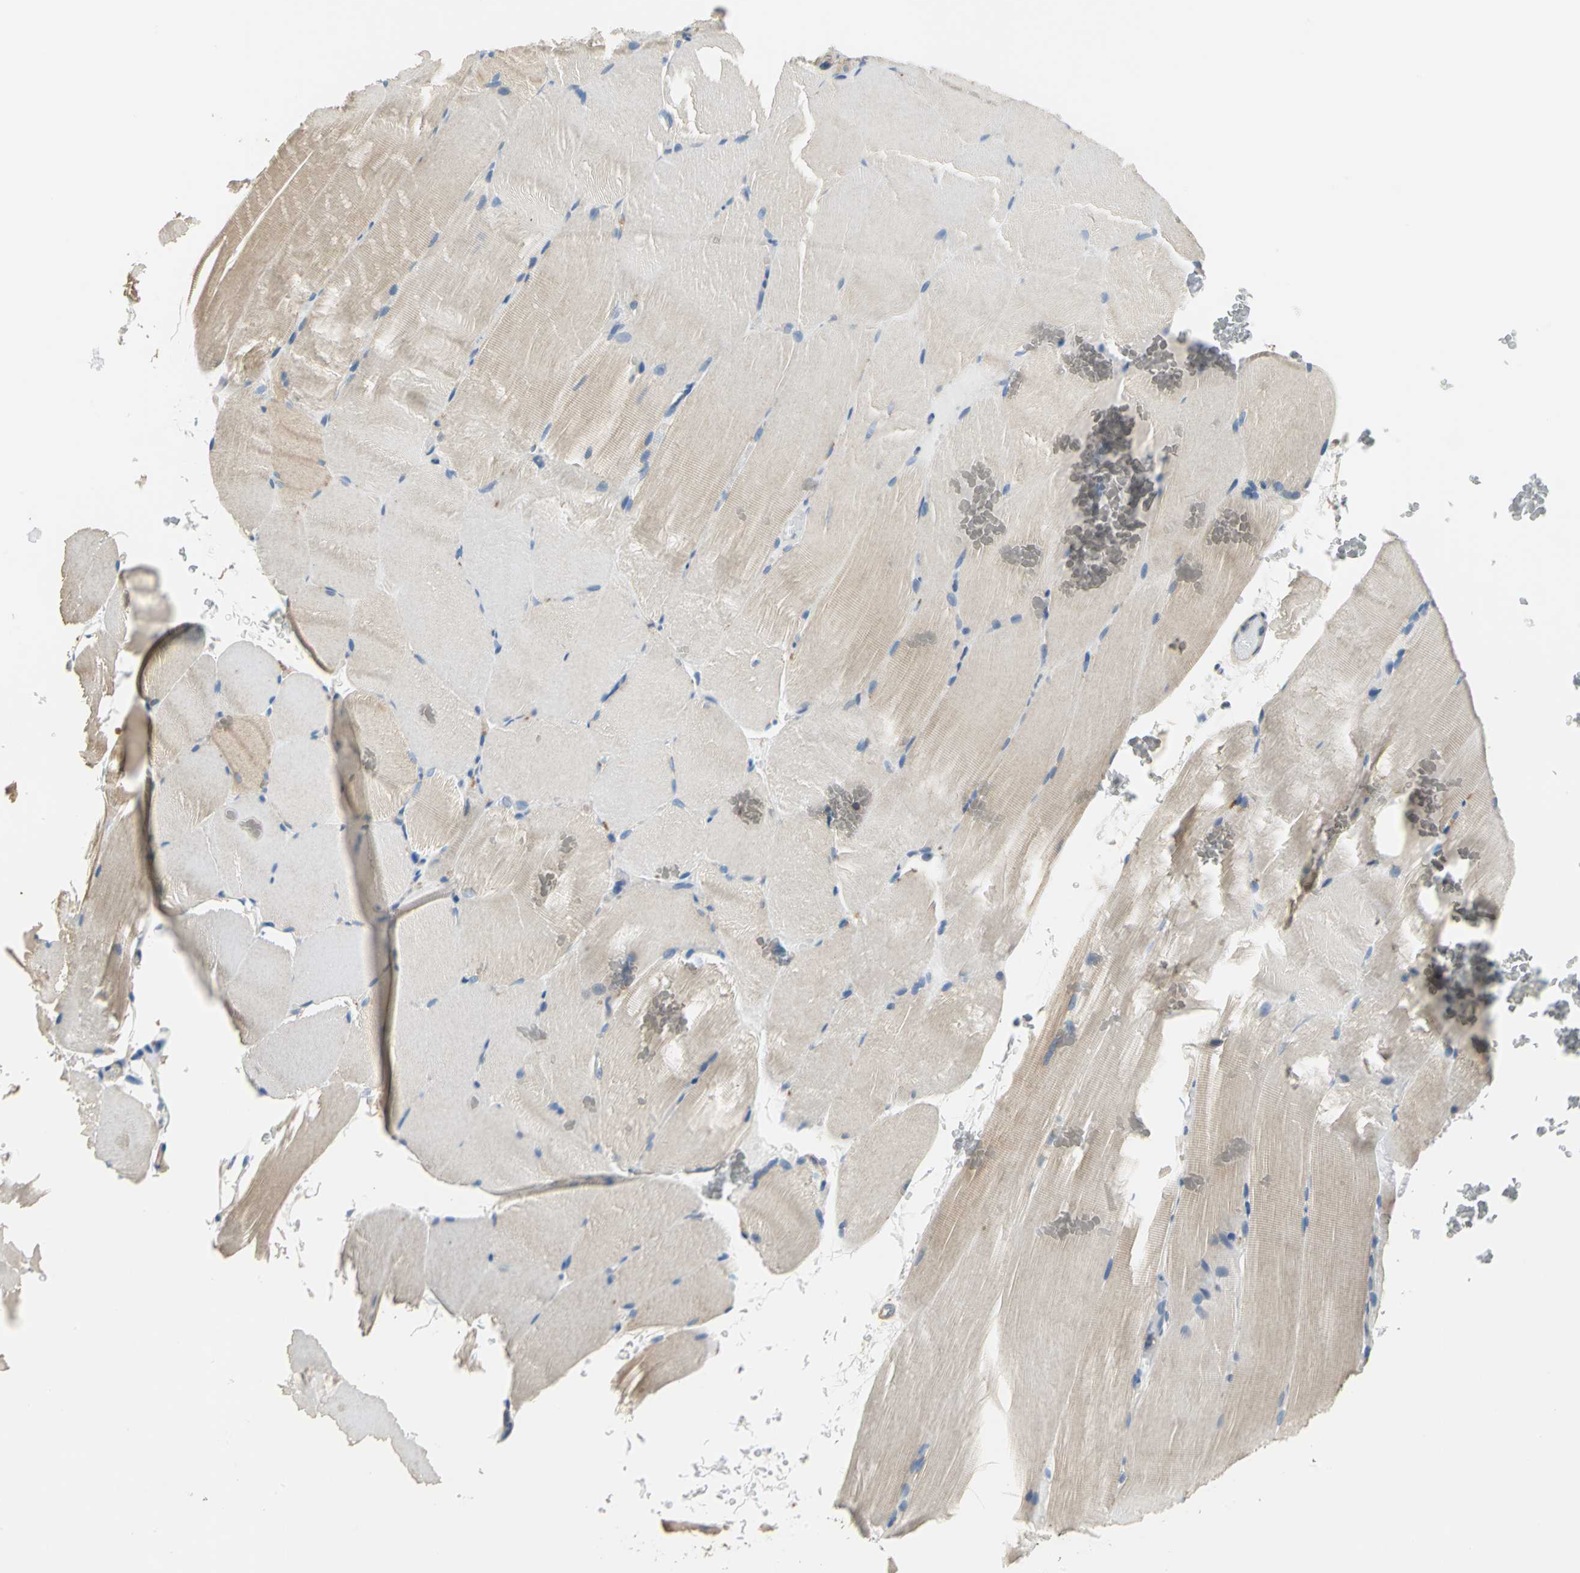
{"staining": {"intensity": "weak", "quantity": "<25%", "location": "cytoplasmic/membranous"}, "tissue": "skeletal muscle", "cell_type": "Myocytes", "image_type": "normal", "snomed": [{"axis": "morphology", "description": "Normal tissue, NOS"}, {"axis": "topography", "description": "Skeletal muscle"}, {"axis": "topography", "description": "Parathyroid gland"}], "caption": "Immunohistochemistry micrograph of benign skeletal muscle stained for a protein (brown), which demonstrates no staining in myocytes. (Immunohistochemistry, brightfield microscopy, high magnification).", "gene": "DDX3X", "patient": {"sex": "female", "age": 37}}